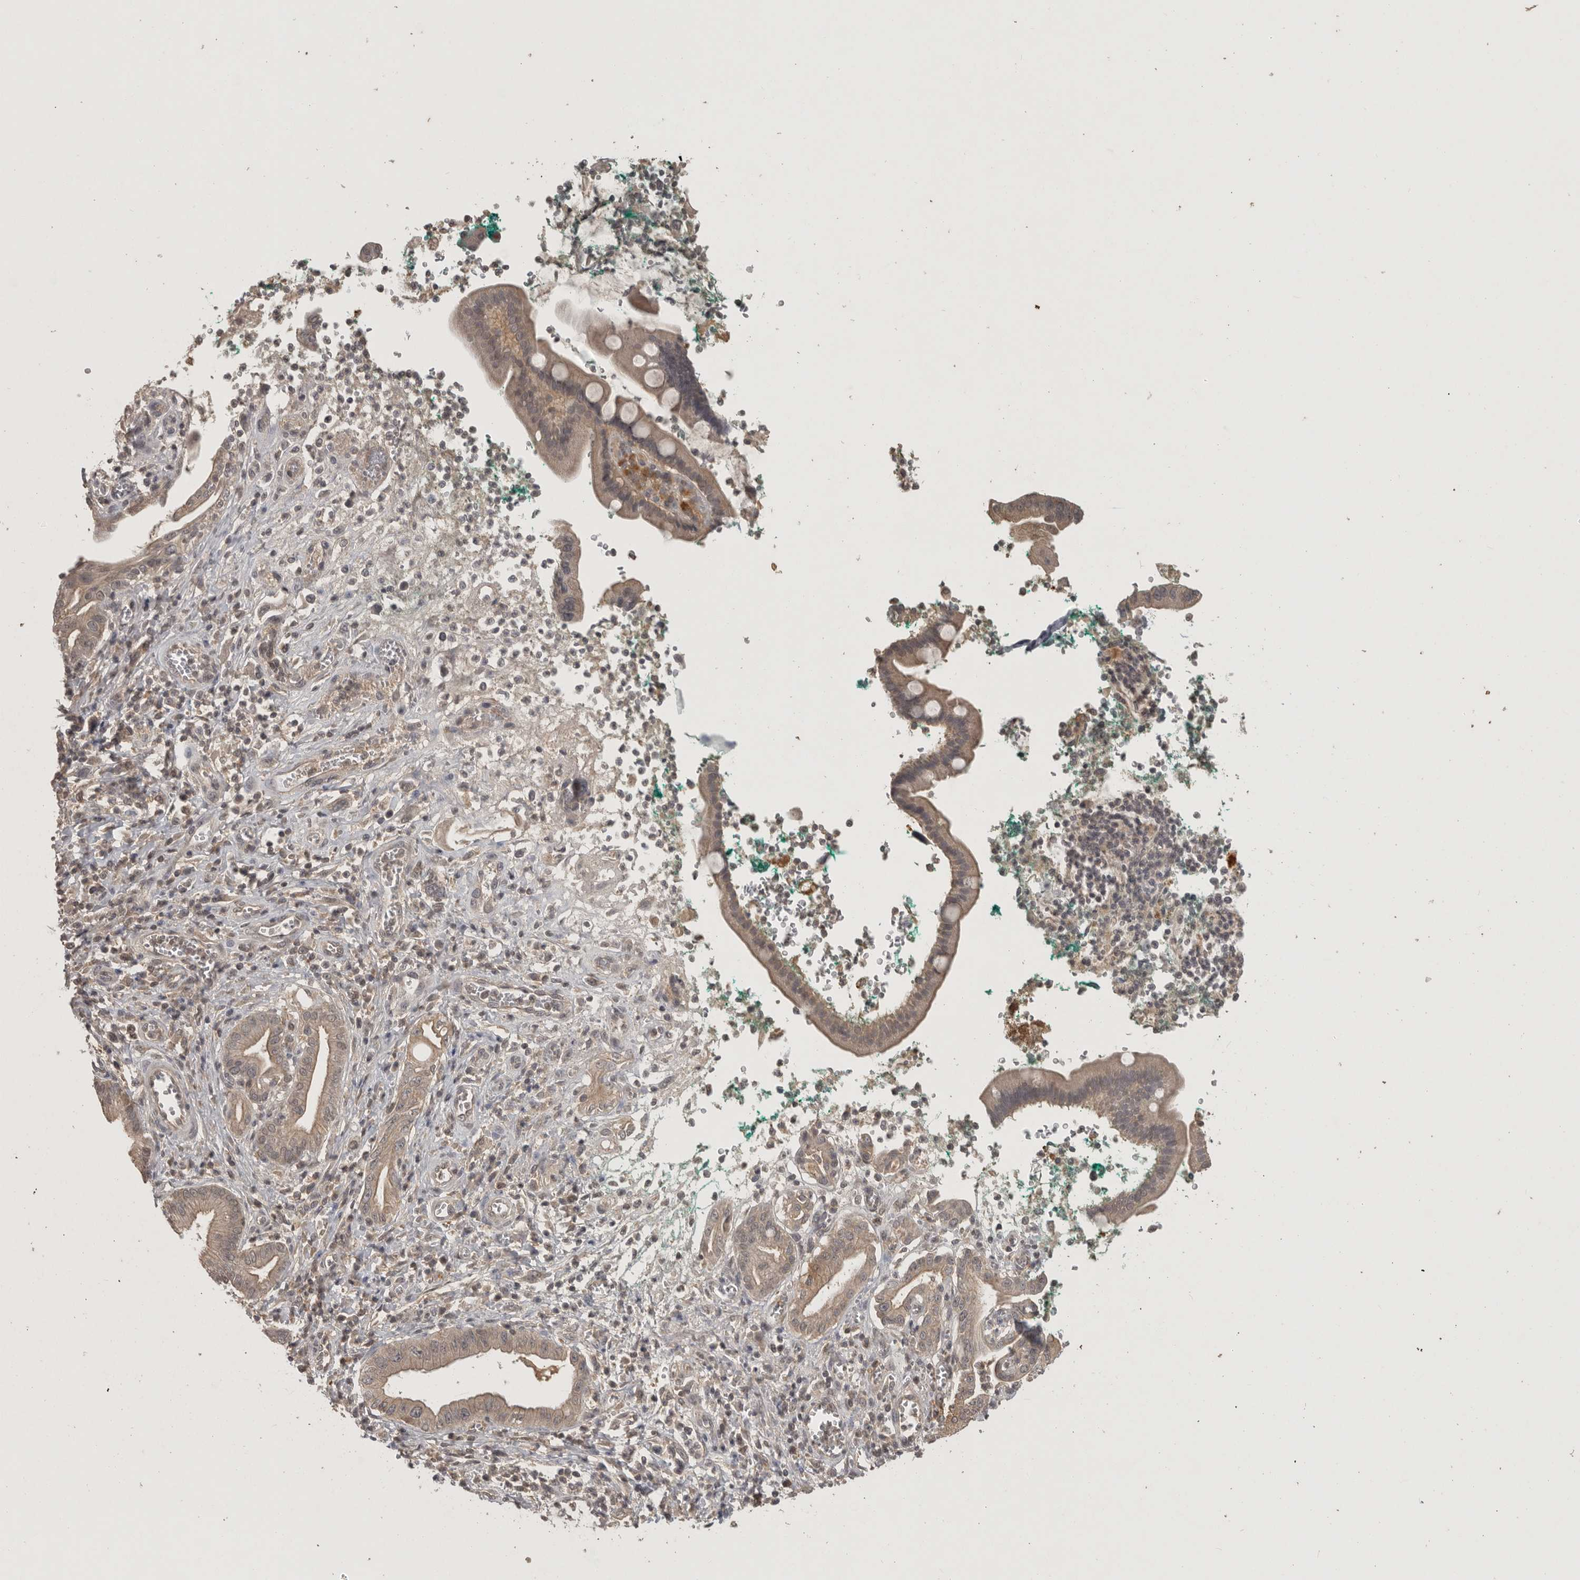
{"staining": {"intensity": "weak", "quantity": ">75%", "location": "cytoplasmic/membranous"}, "tissue": "pancreatic cancer", "cell_type": "Tumor cells", "image_type": "cancer", "snomed": [{"axis": "morphology", "description": "Adenocarcinoma, NOS"}, {"axis": "topography", "description": "Pancreas"}], "caption": "Pancreatic adenocarcinoma tissue reveals weak cytoplasmic/membranous positivity in about >75% of tumor cells", "gene": "ADAMTS4", "patient": {"sex": "male", "age": 78}}